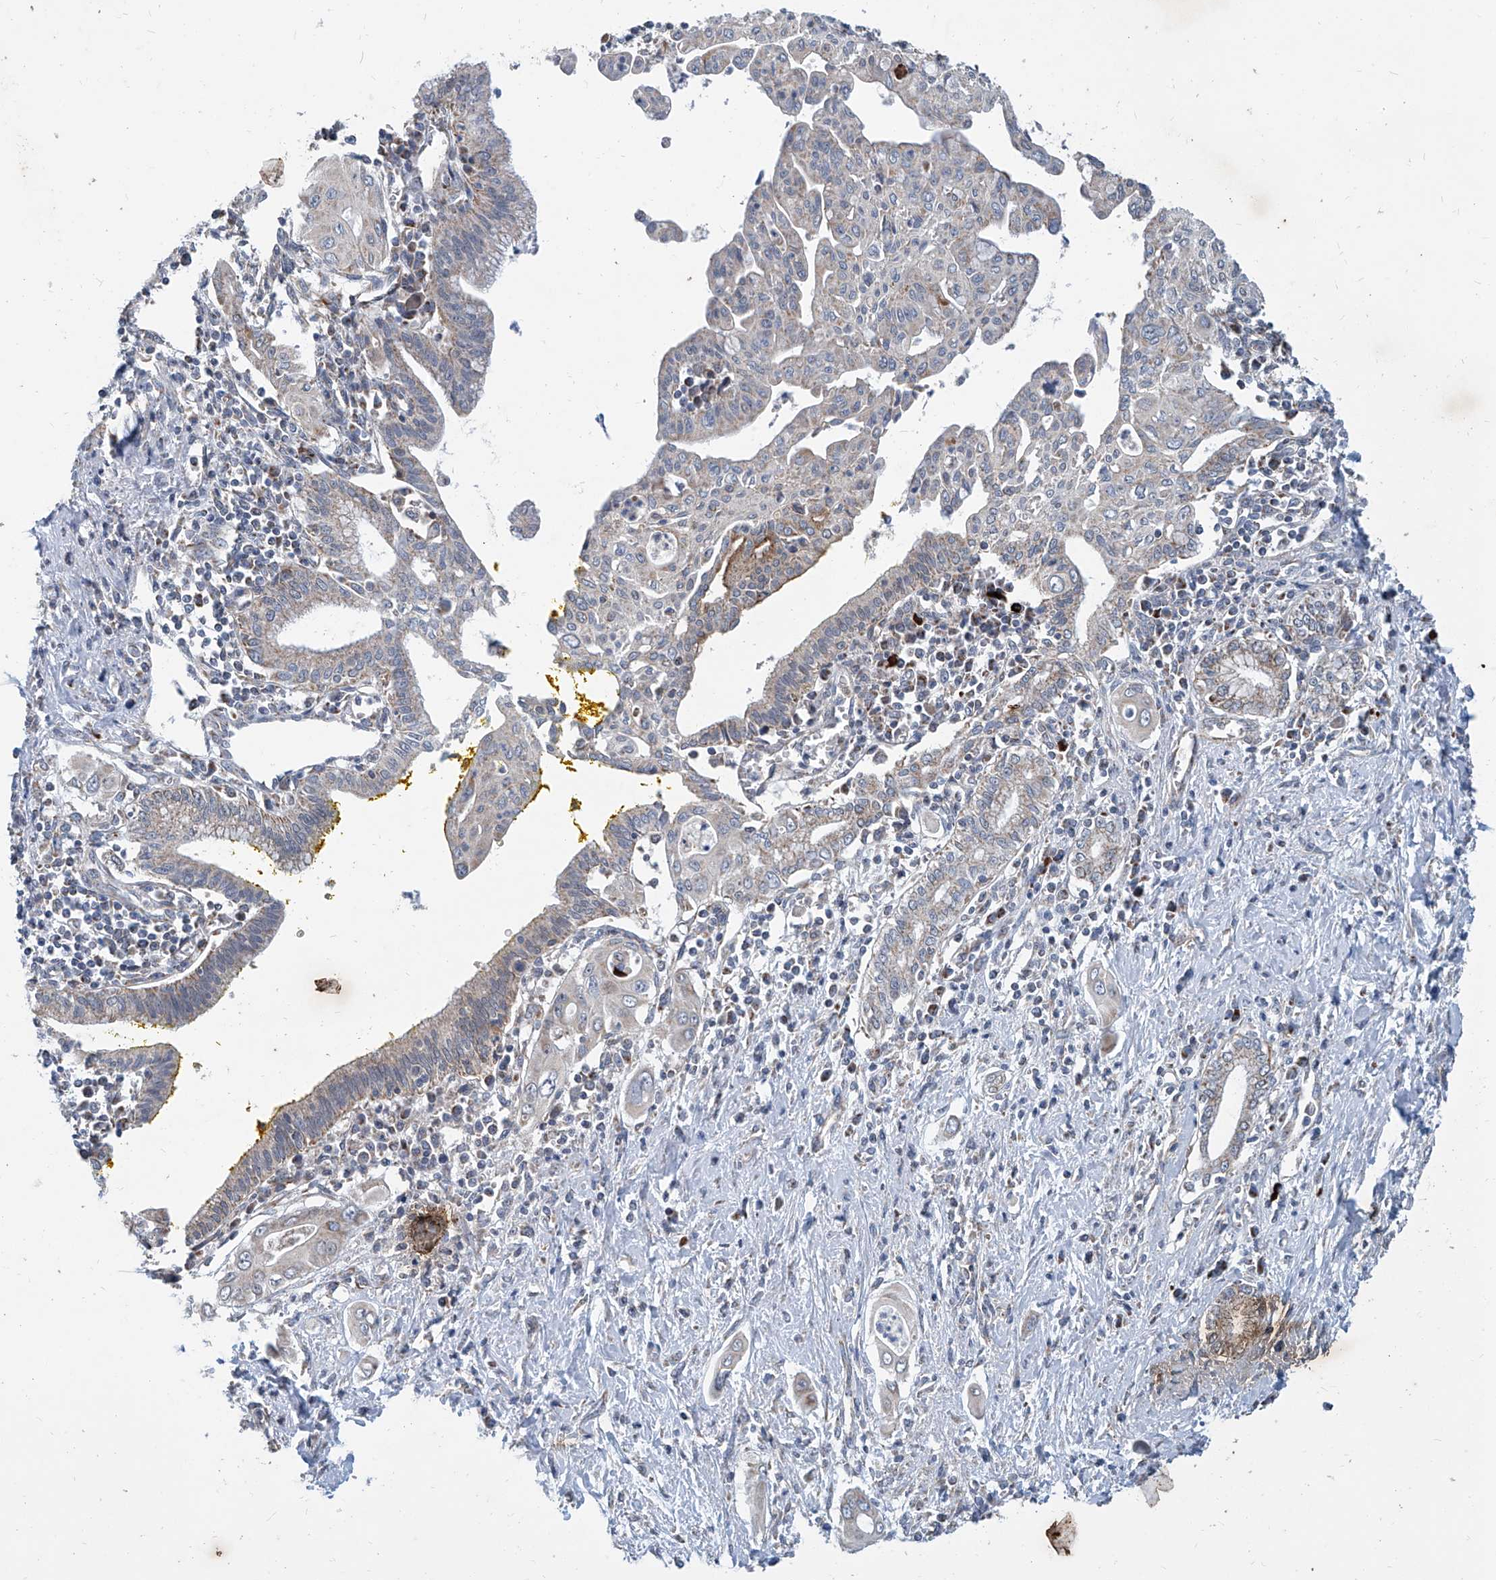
{"staining": {"intensity": "moderate", "quantity": "<25%", "location": "cytoplasmic/membranous"}, "tissue": "pancreatic cancer", "cell_type": "Tumor cells", "image_type": "cancer", "snomed": [{"axis": "morphology", "description": "Adenocarcinoma, NOS"}, {"axis": "topography", "description": "Pancreas"}], "caption": "Protein expression analysis of adenocarcinoma (pancreatic) shows moderate cytoplasmic/membranous positivity in approximately <25% of tumor cells.", "gene": "USP48", "patient": {"sex": "male", "age": 58}}